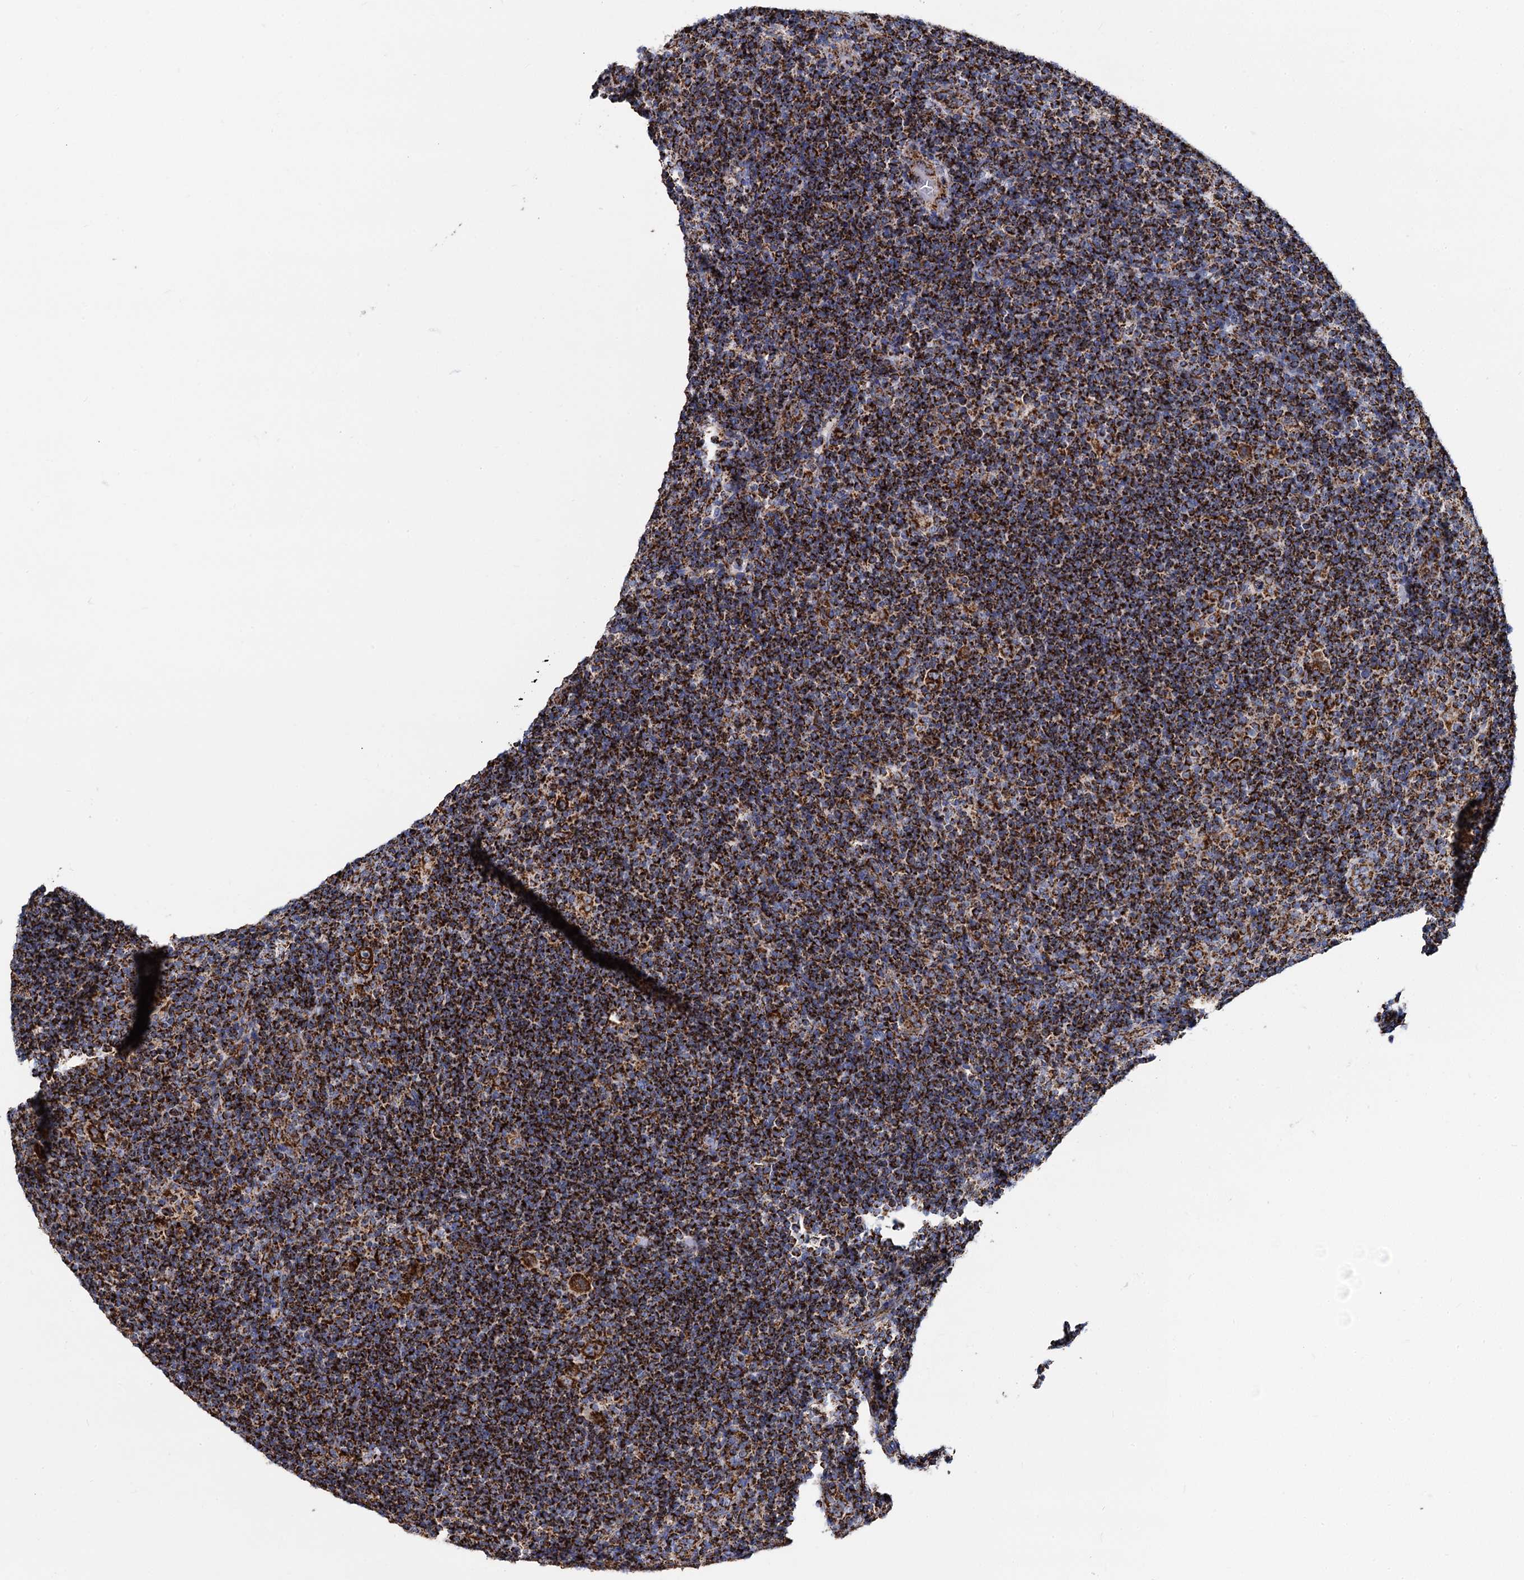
{"staining": {"intensity": "strong", "quantity": ">75%", "location": "cytoplasmic/membranous"}, "tissue": "lymphoma", "cell_type": "Tumor cells", "image_type": "cancer", "snomed": [{"axis": "morphology", "description": "Hodgkin's disease, NOS"}, {"axis": "topography", "description": "Lymph node"}], "caption": "Lymphoma stained for a protein (brown) demonstrates strong cytoplasmic/membranous positive staining in about >75% of tumor cells.", "gene": "TIMM10", "patient": {"sex": "female", "age": 57}}